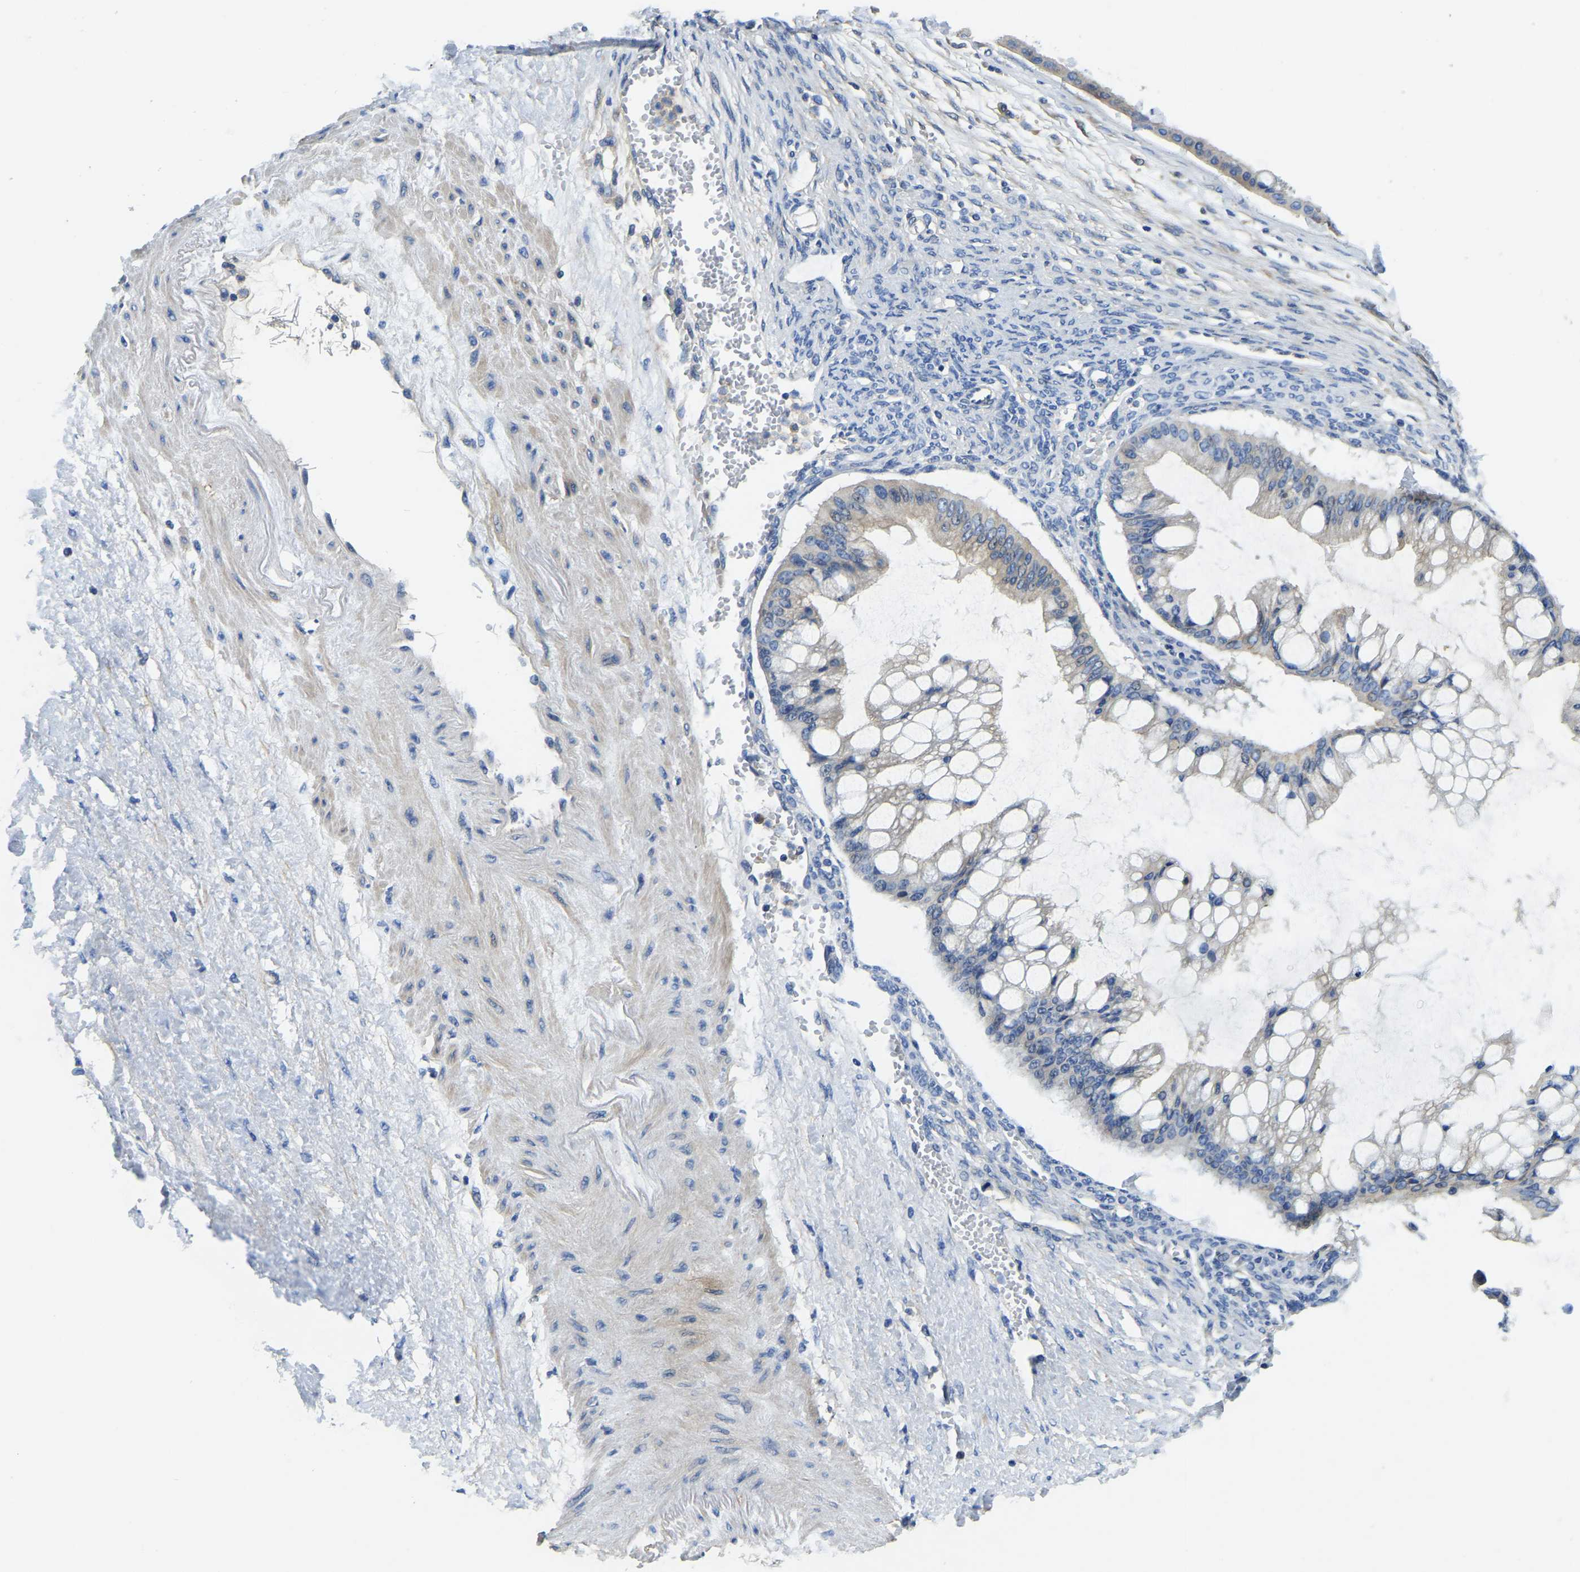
{"staining": {"intensity": "weak", "quantity": "<25%", "location": "cytoplasmic/membranous"}, "tissue": "ovarian cancer", "cell_type": "Tumor cells", "image_type": "cancer", "snomed": [{"axis": "morphology", "description": "Cystadenocarcinoma, mucinous, NOS"}, {"axis": "topography", "description": "Ovary"}], "caption": "Protein analysis of mucinous cystadenocarcinoma (ovarian) demonstrates no significant expression in tumor cells. (Stains: DAB (3,3'-diaminobenzidine) immunohistochemistry (IHC) with hematoxylin counter stain, Microscopy: brightfield microscopy at high magnification).", "gene": "STAT2", "patient": {"sex": "female", "age": 73}}